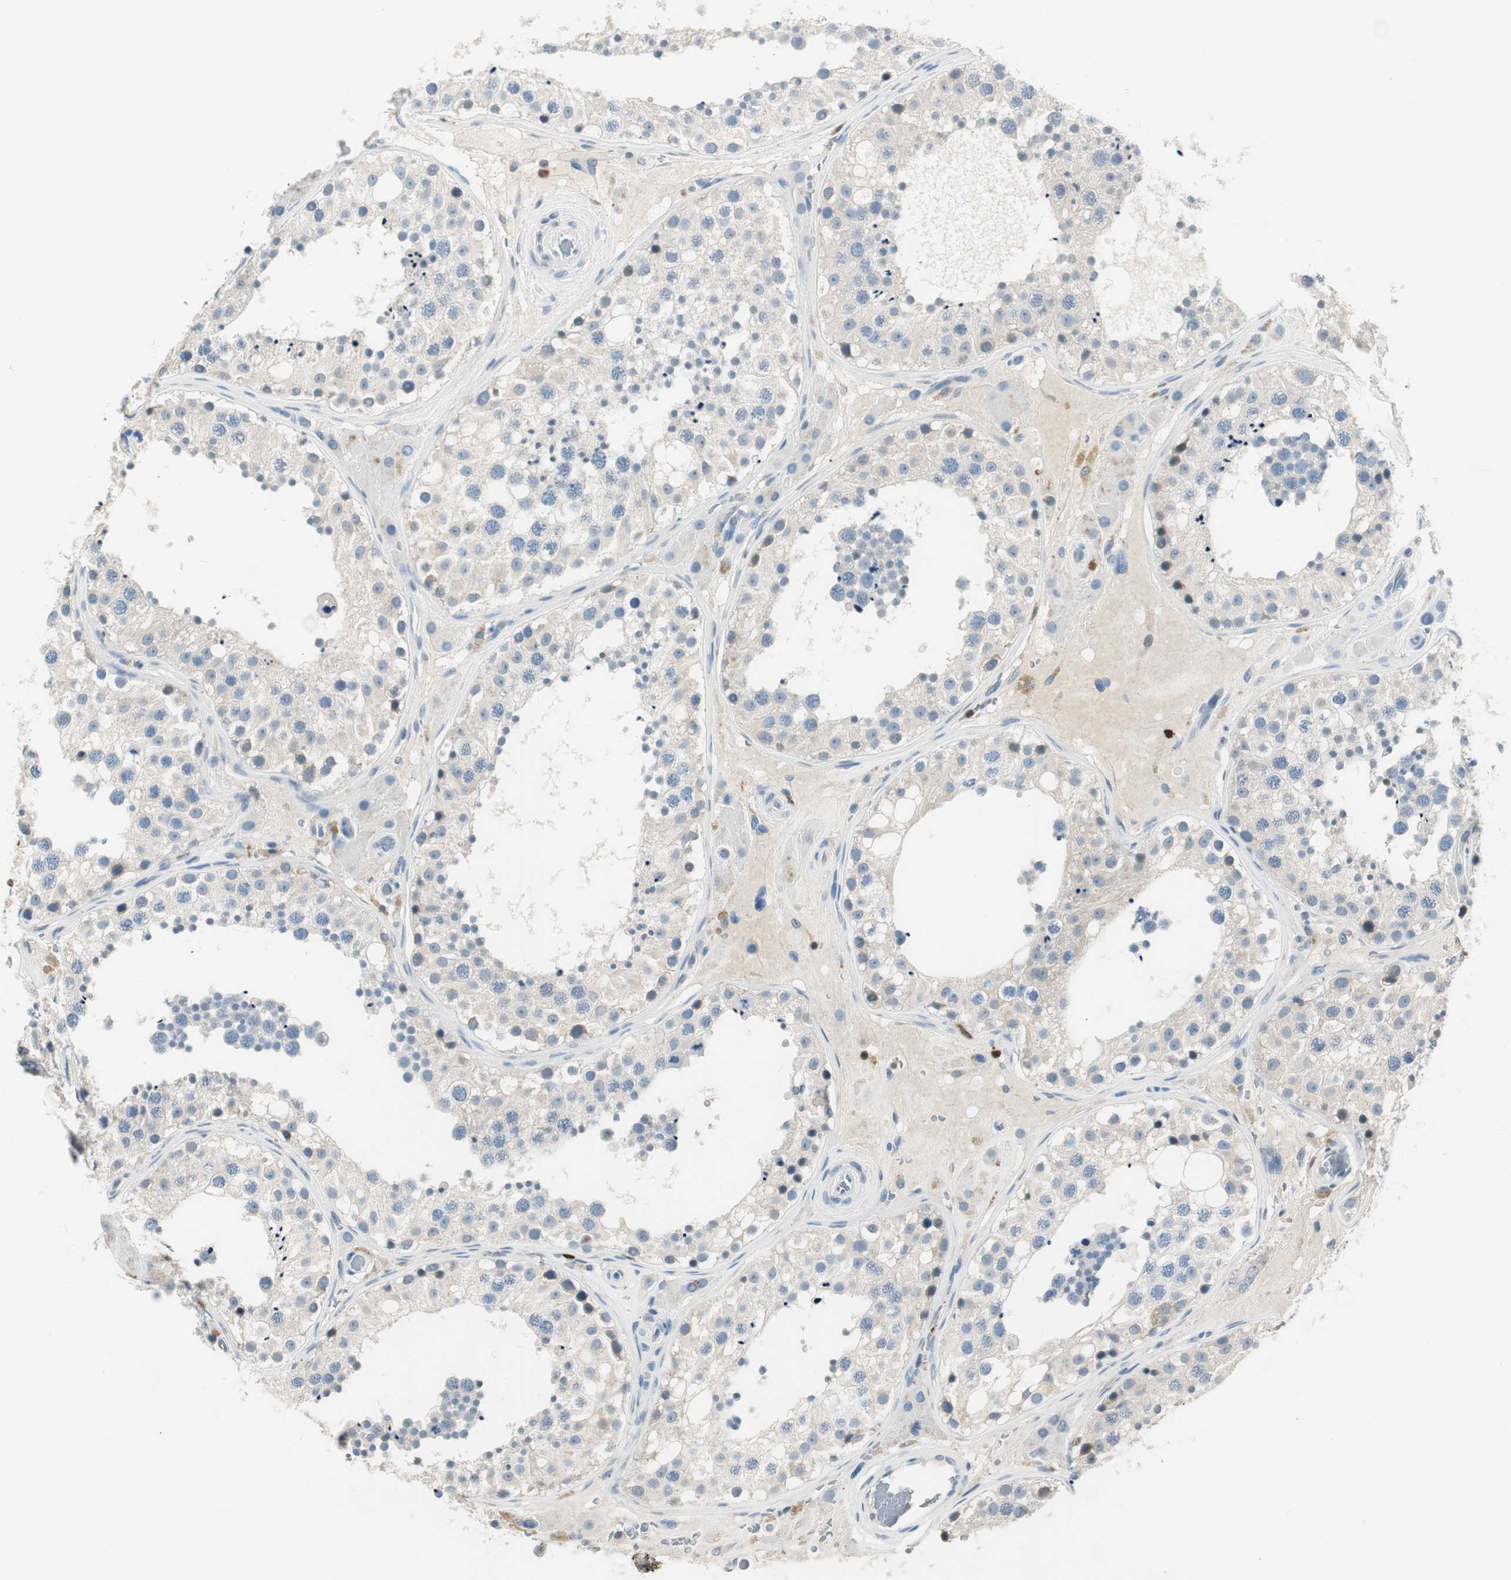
{"staining": {"intensity": "negative", "quantity": "none", "location": "none"}, "tissue": "testis", "cell_type": "Cells in seminiferous ducts", "image_type": "normal", "snomed": [{"axis": "morphology", "description": "Normal tissue, NOS"}, {"axis": "topography", "description": "Testis"}], "caption": "The immunohistochemistry image has no significant staining in cells in seminiferous ducts of testis.", "gene": "COTL1", "patient": {"sex": "male", "age": 26}}